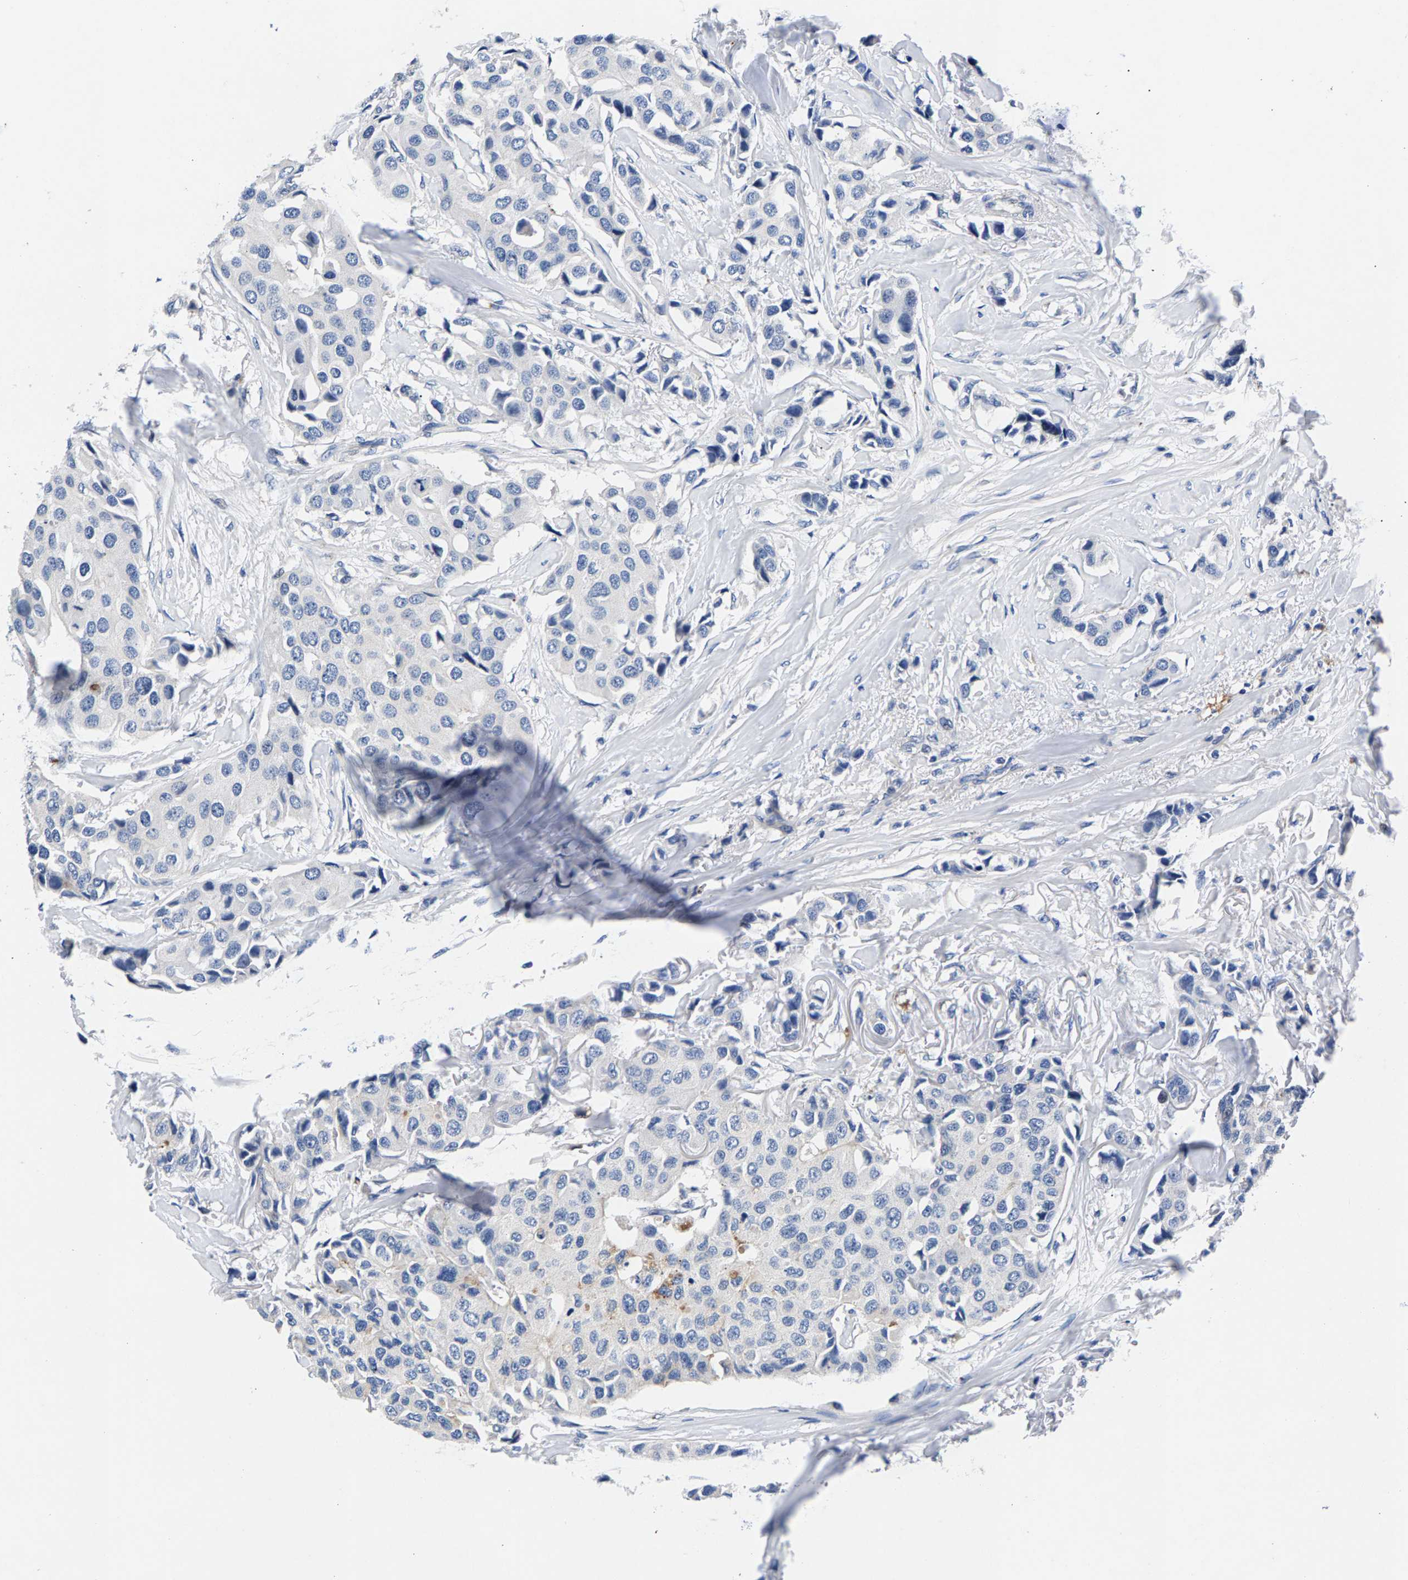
{"staining": {"intensity": "negative", "quantity": "none", "location": "none"}, "tissue": "breast cancer", "cell_type": "Tumor cells", "image_type": "cancer", "snomed": [{"axis": "morphology", "description": "Duct carcinoma"}, {"axis": "topography", "description": "Breast"}], "caption": "Immunohistochemistry (IHC) of breast invasive ductal carcinoma exhibits no staining in tumor cells.", "gene": "P2RY4", "patient": {"sex": "female", "age": 80}}